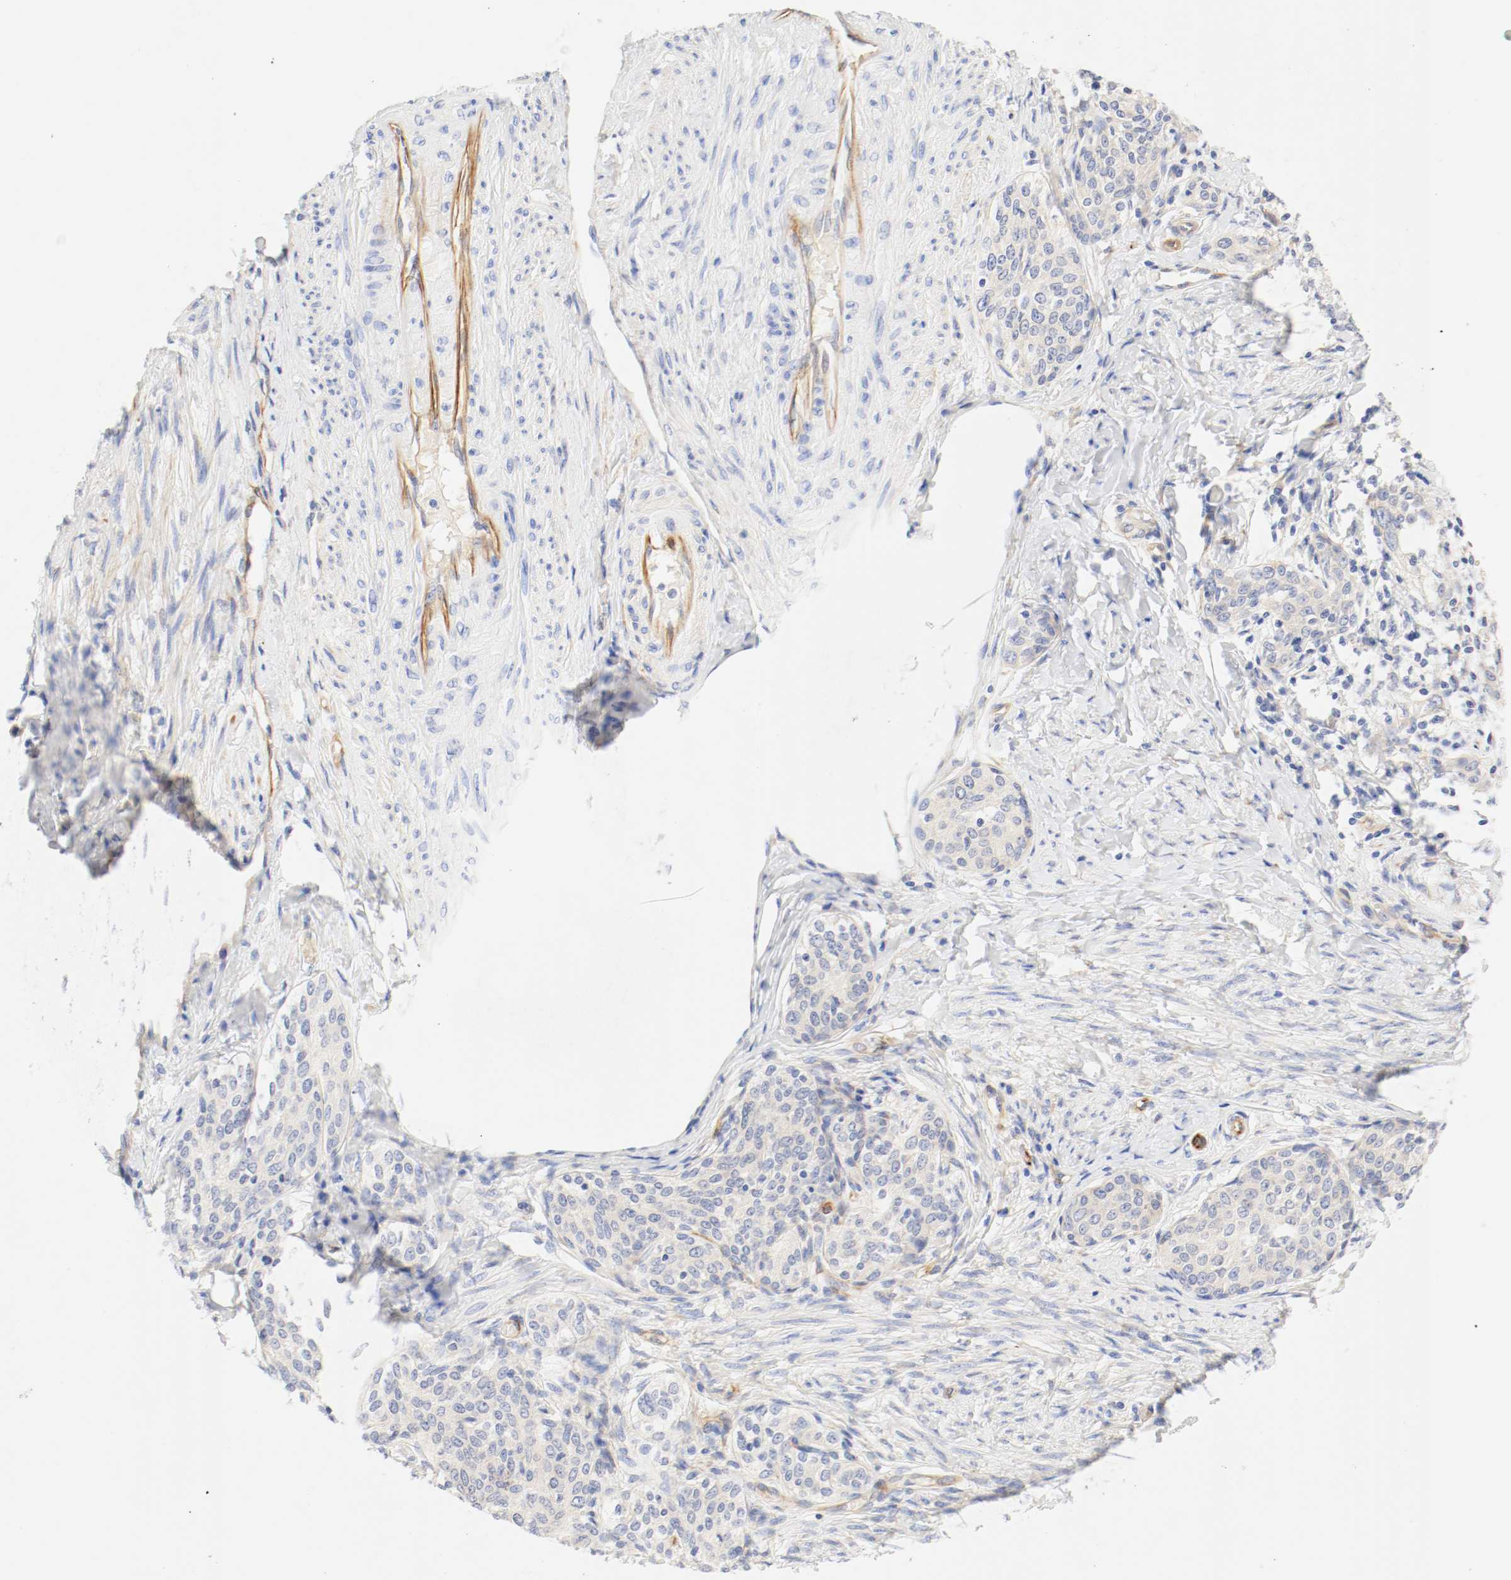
{"staining": {"intensity": "moderate", "quantity": "25%-75%", "location": "cytoplasmic/membranous"}, "tissue": "cervical cancer", "cell_type": "Tumor cells", "image_type": "cancer", "snomed": [{"axis": "morphology", "description": "Squamous cell carcinoma, NOS"}, {"axis": "morphology", "description": "Adenocarcinoma, NOS"}, {"axis": "topography", "description": "Cervix"}], "caption": "IHC (DAB (3,3'-diaminobenzidine)) staining of cervical cancer (adenocarcinoma) displays moderate cytoplasmic/membranous protein staining in about 25%-75% of tumor cells.", "gene": "GIT1", "patient": {"sex": "female", "age": 52}}